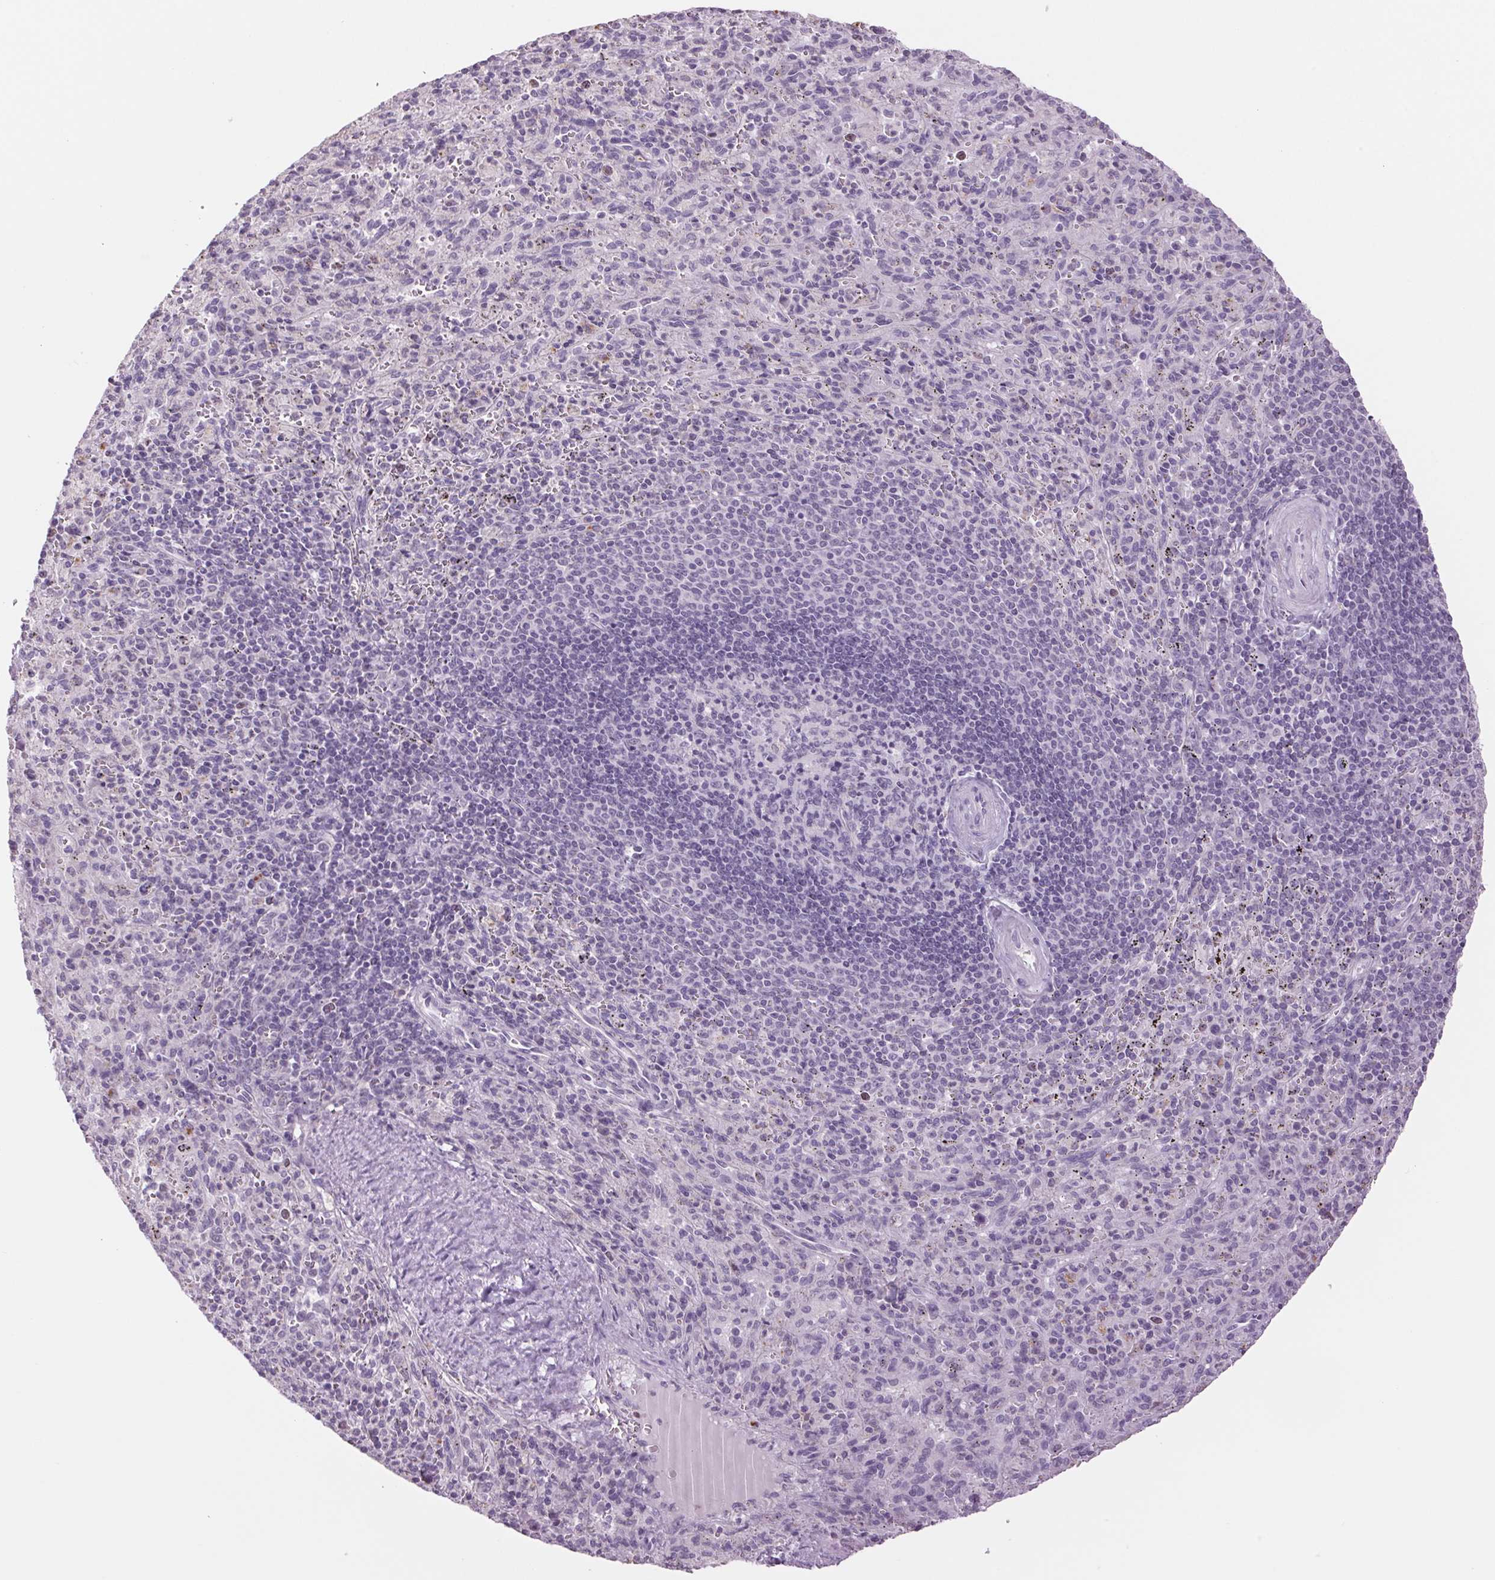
{"staining": {"intensity": "weak", "quantity": "<25%", "location": "cytoplasmic/membranous"}, "tissue": "spleen", "cell_type": "Cells in red pulp", "image_type": "normal", "snomed": [{"axis": "morphology", "description": "Normal tissue, NOS"}, {"axis": "topography", "description": "Spleen"}], "caption": "Human spleen stained for a protein using immunohistochemistry (IHC) reveals no expression in cells in red pulp.", "gene": "MPO", "patient": {"sex": "male", "age": 57}}